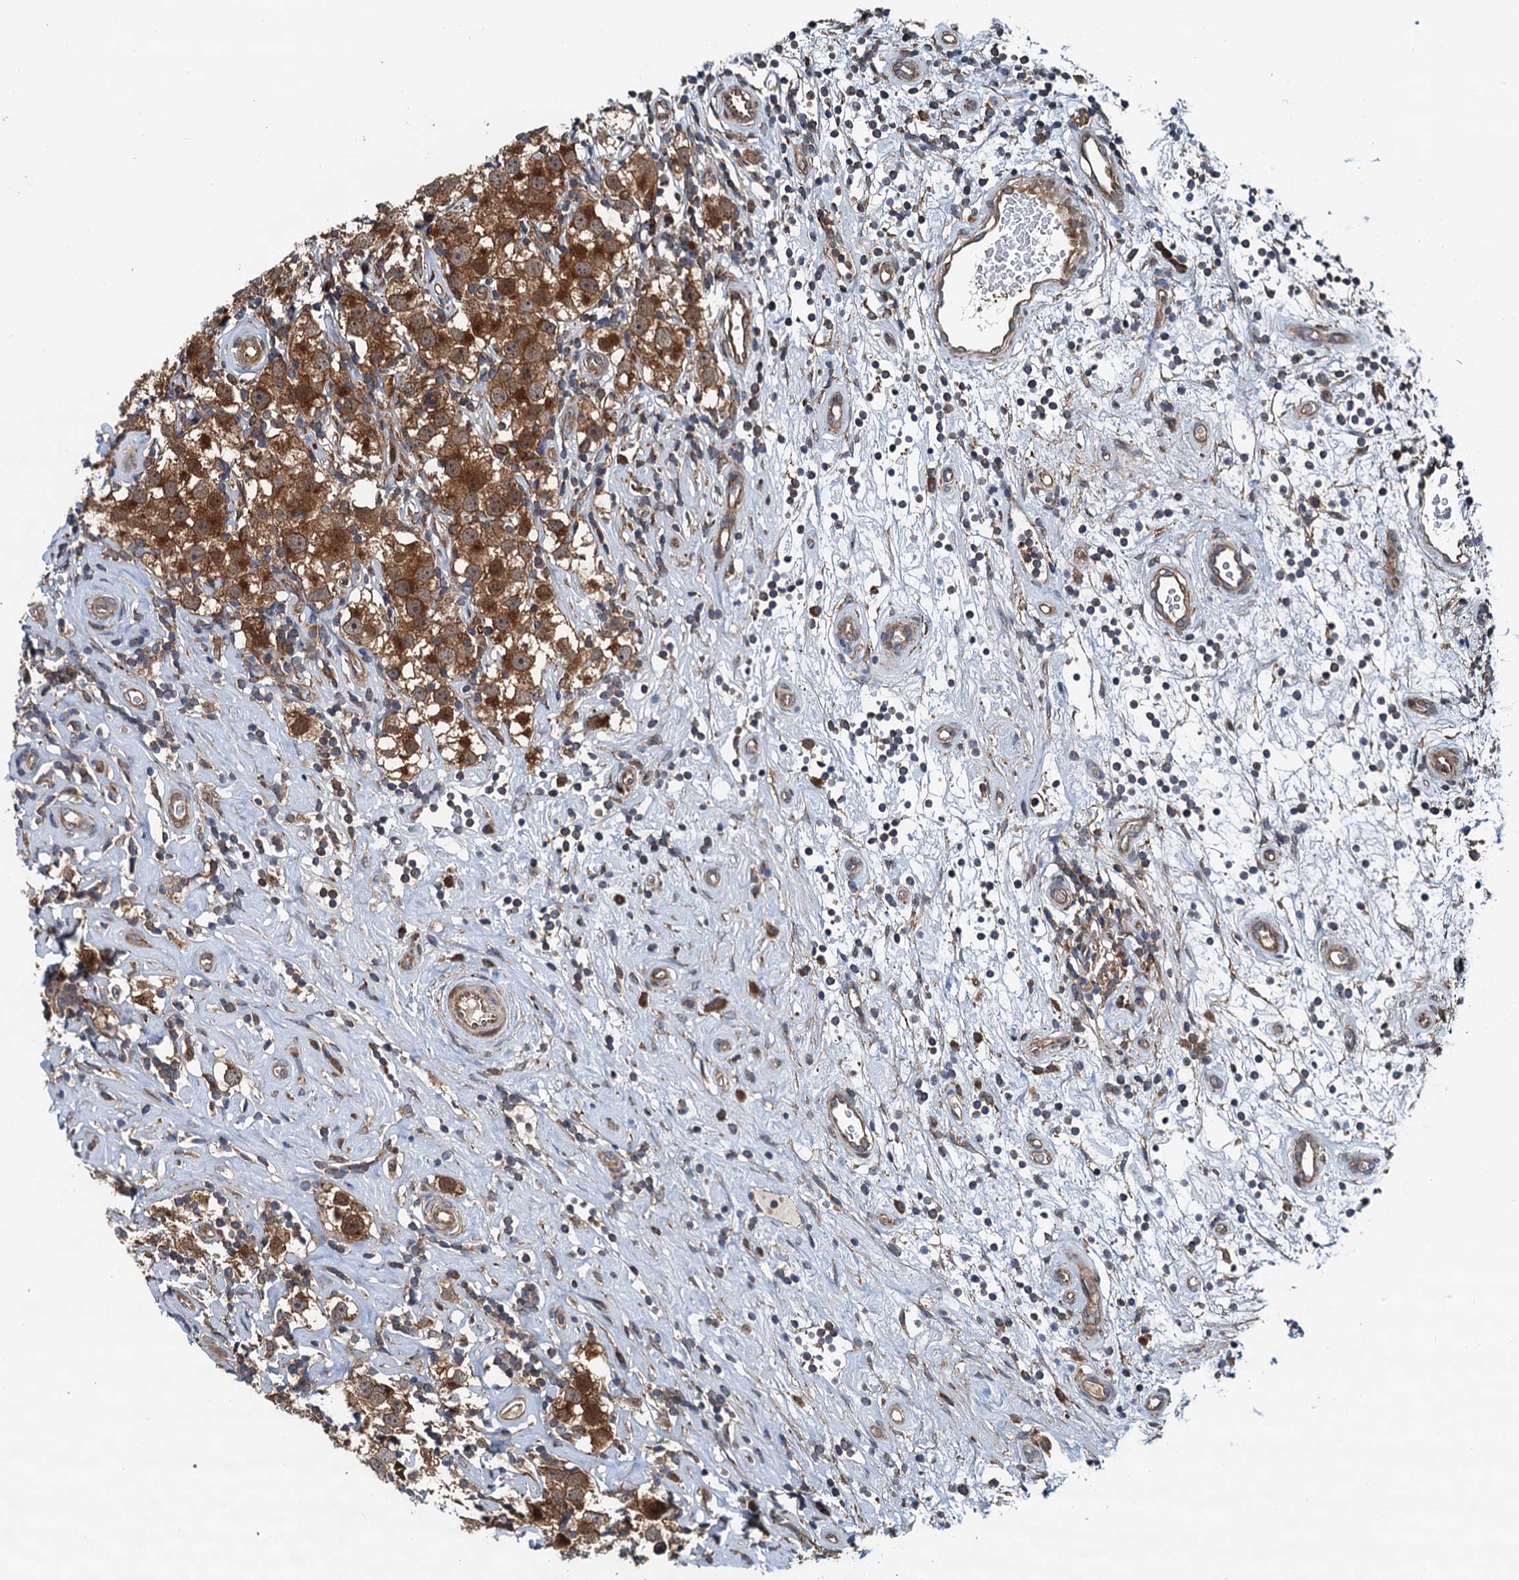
{"staining": {"intensity": "strong", "quantity": "25%-75%", "location": "cytoplasmic/membranous"}, "tissue": "testis cancer", "cell_type": "Tumor cells", "image_type": "cancer", "snomed": [{"axis": "morphology", "description": "Seminoma, NOS"}, {"axis": "topography", "description": "Testis"}], "caption": "The micrograph displays staining of testis cancer (seminoma), revealing strong cytoplasmic/membranous protein positivity (brown color) within tumor cells.", "gene": "AAGAB", "patient": {"sex": "male", "age": 49}}